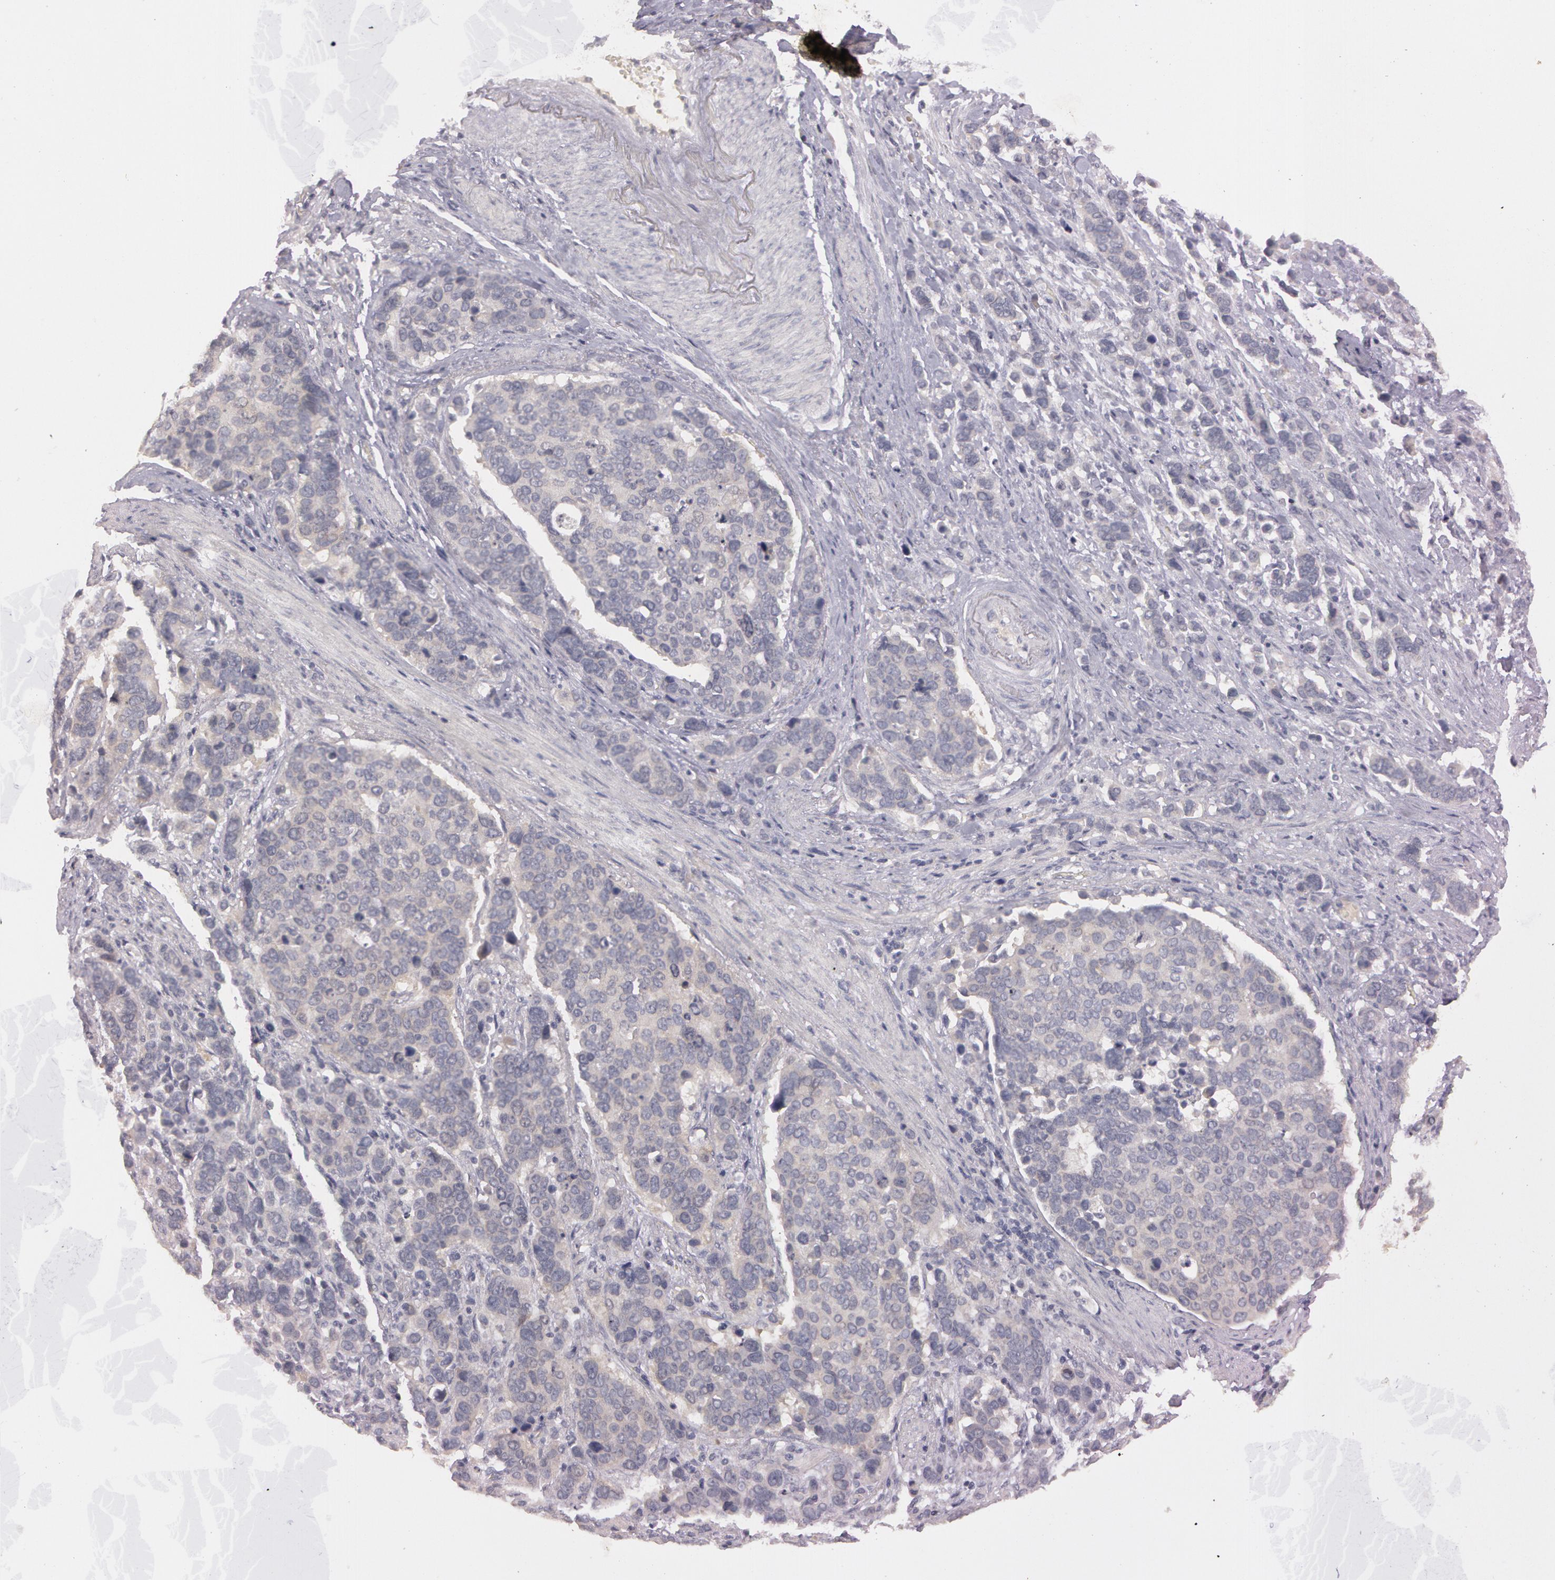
{"staining": {"intensity": "weak", "quantity": "<25%", "location": "cytoplasmic/membranous"}, "tissue": "stomach cancer", "cell_type": "Tumor cells", "image_type": "cancer", "snomed": [{"axis": "morphology", "description": "Adenocarcinoma, NOS"}, {"axis": "topography", "description": "Stomach, upper"}], "caption": "A high-resolution image shows immunohistochemistry staining of stomach cancer (adenocarcinoma), which exhibits no significant expression in tumor cells.", "gene": "MXRA5", "patient": {"sex": "male", "age": 71}}